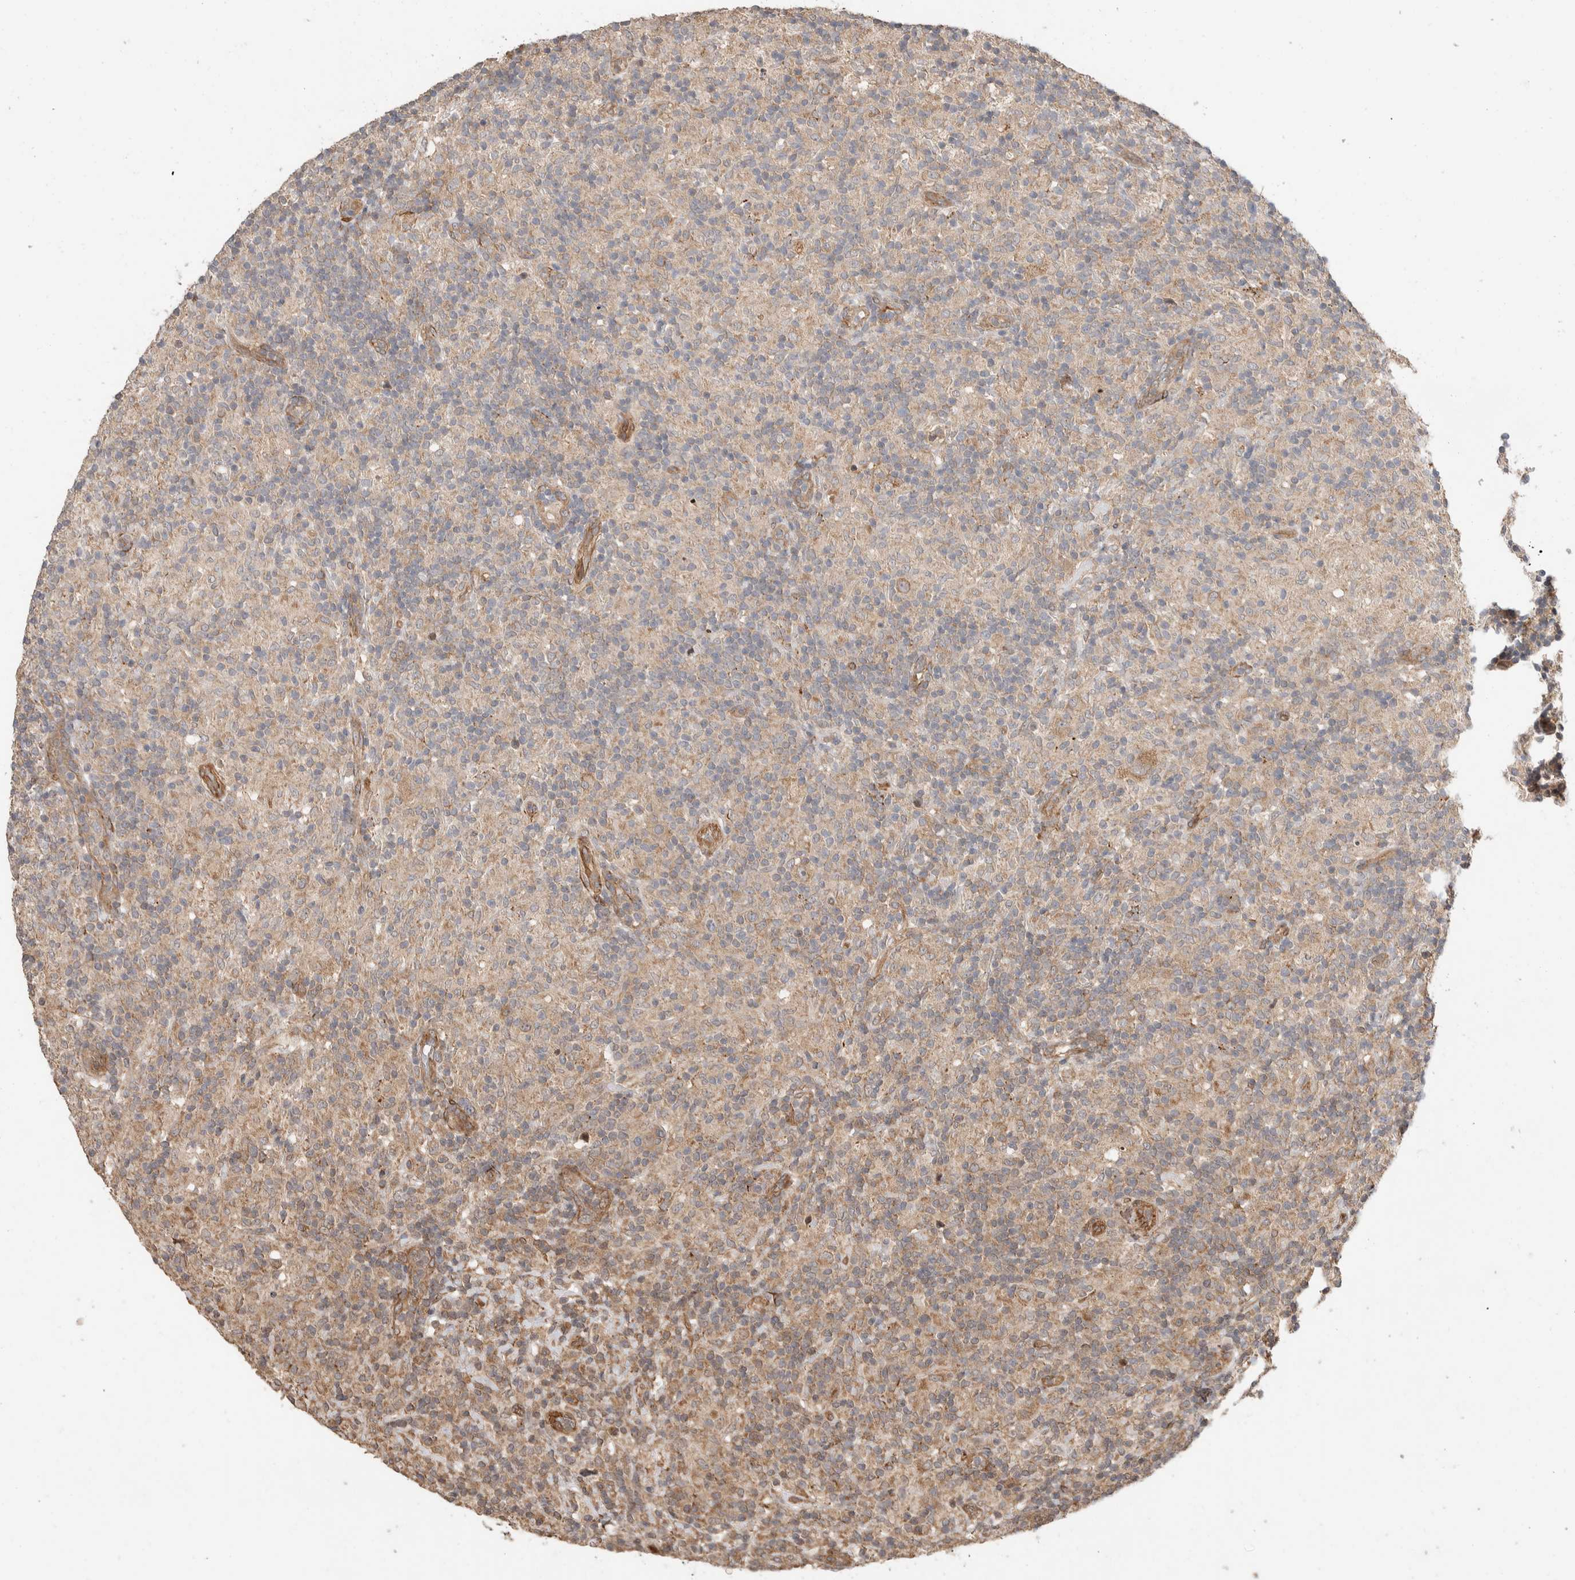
{"staining": {"intensity": "weak", "quantity": ">75%", "location": "cytoplasmic/membranous"}, "tissue": "lymphoma", "cell_type": "Tumor cells", "image_type": "cancer", "snomed": [{"axis": "morphology", "description": "Hodgkin's disease, NOS"}, {"axis": "topography", "description": "Lymph node"}], "caption": "IHC image of lymphoma stained for a protein (brown), which reveals low levels of weak cytoplasmic/membranous positivity in about >75% of tumor cells.", "gene": "ERC1", "patient": {"sex": "male", "age": 70}}